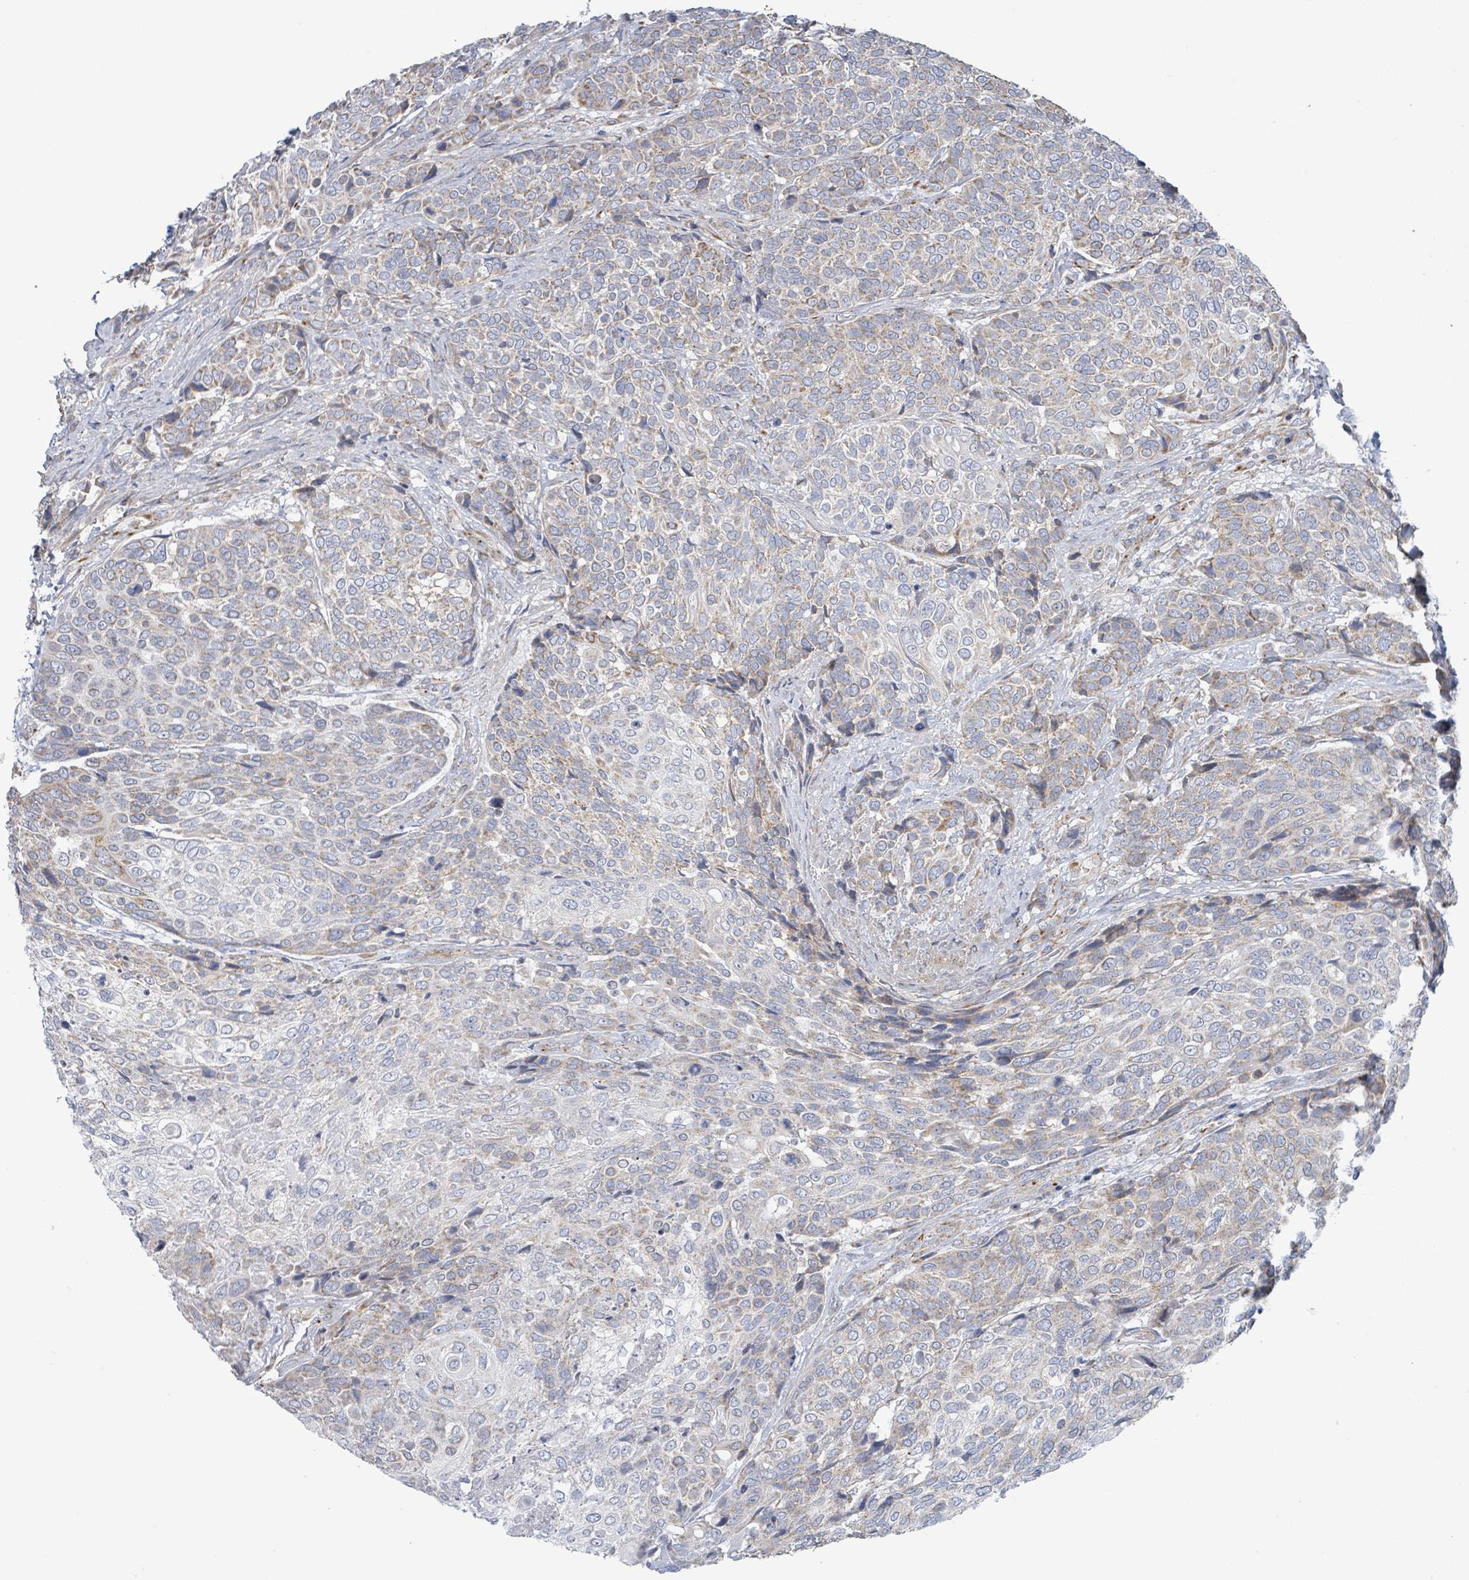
{"staining": {"intensity": "weak", "quantity": ">75%", "location": "cytoplasmic/membranous"}, "tissue": "urothelial cancer", "cell_type": "Tumor cells", "image_type": "cancer", "snomed": [{"axis": "morphology", "description": "Urothelial carcinoma, High grade"}, {"axis": "topography", "description": "Urinary bladder"}], "caption": "IHC of human urothelial carcinoma (high-grade) demonstrates low levels of weak cytoplasmic/membranous expression in about >75% of tumor cells.", "gene": "ALG12", "patient": {"sex": "female", "age": 70}}